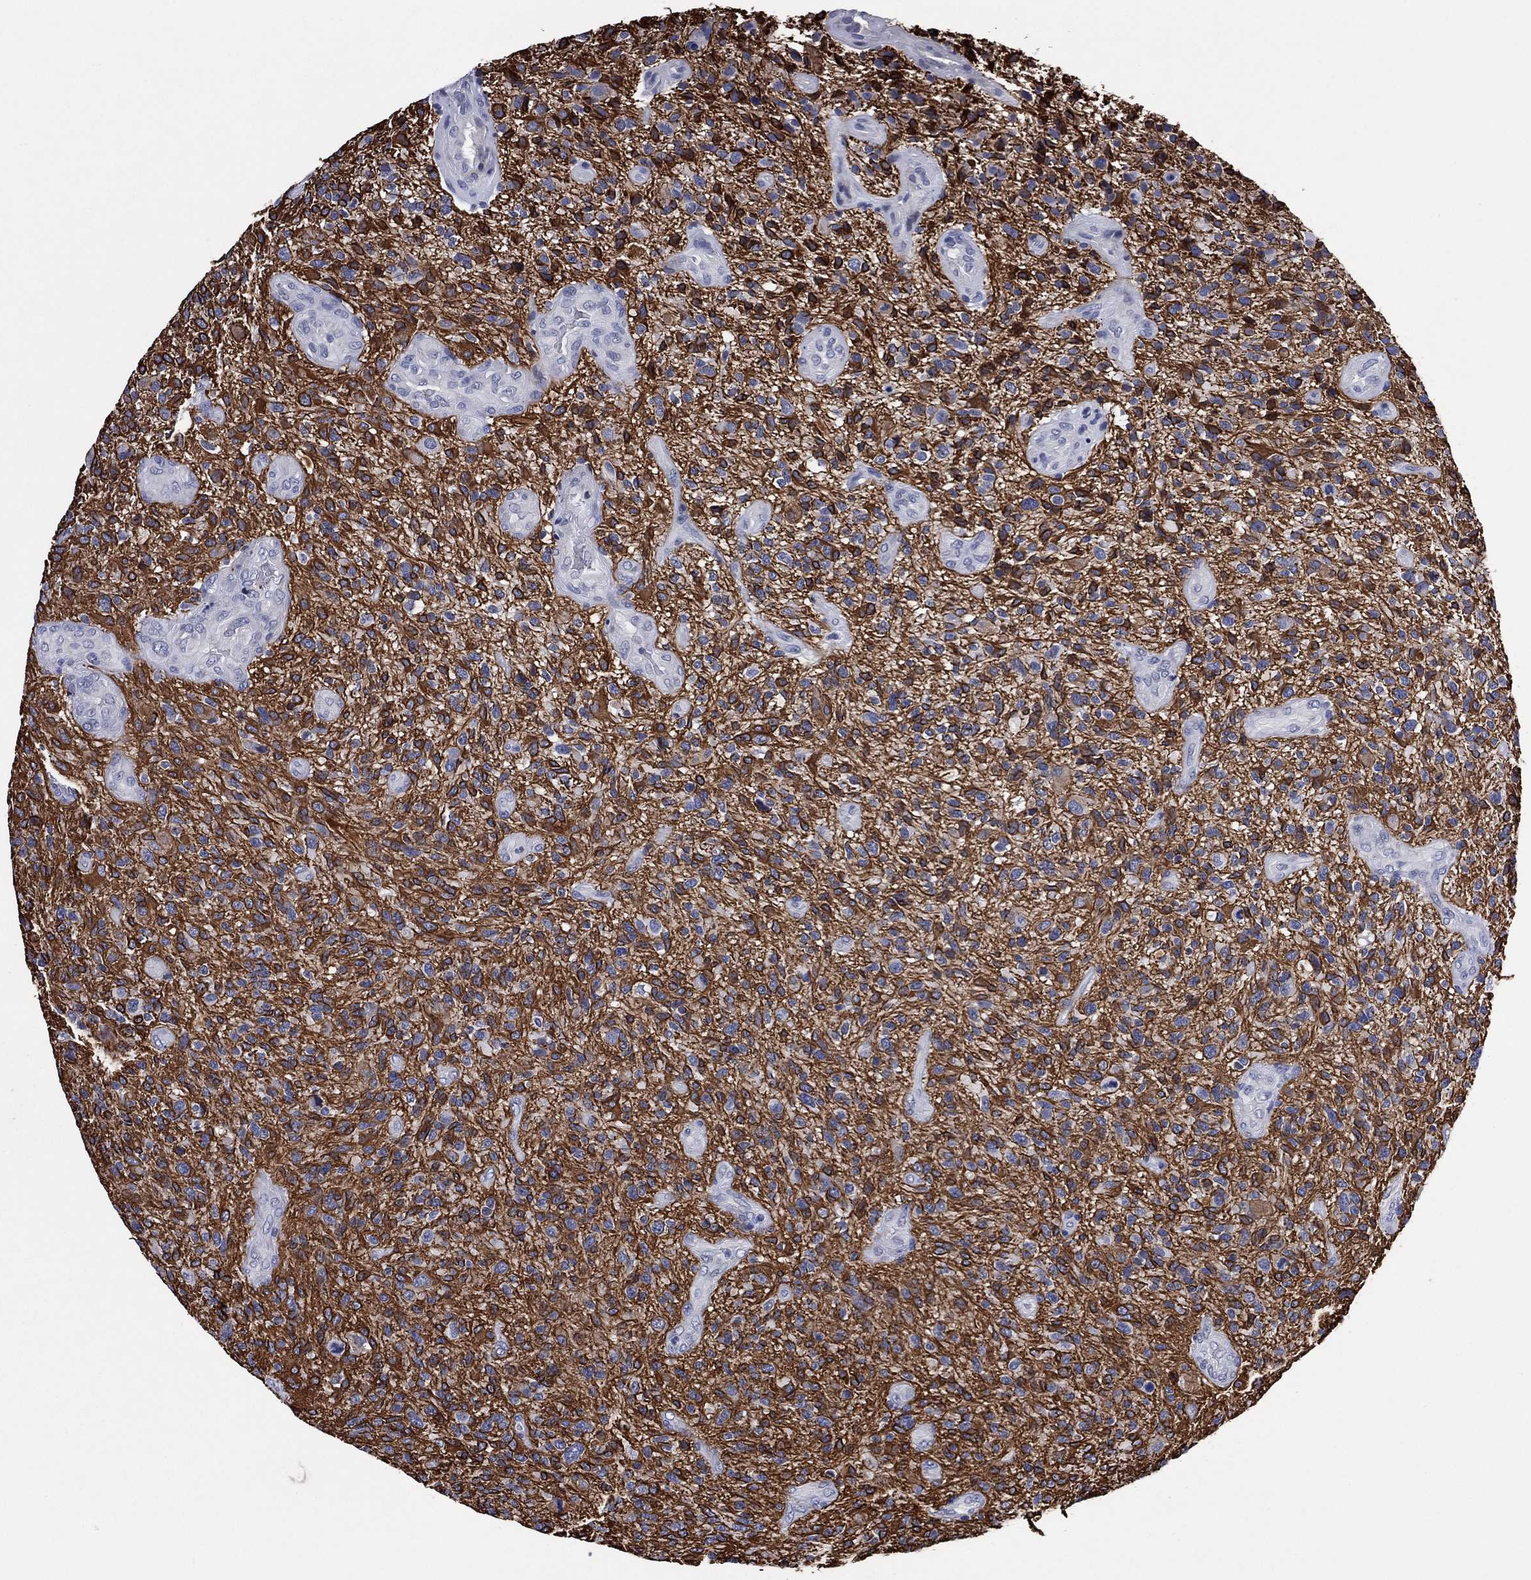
{"staining": {"intensity": "strong", "quantity": ">75%", "location": "cytoplasmic/membranous"}, "tissue": "glioma", "cell_type": "Tumor cells", "image_type": "cancer", "snomed": [{"axis": "morphology", "description": "Glioma, malignant, High grade"}, {"axis": "topography", "description": "Brain"}], "caption": "Immunohistochemical staining of high-grade glioma (malignant) exhibits high levels of strong cytoplasmic/membranous expression in approximately >75% of tumor cells.", "gene": "CLIP3", "patient": {"sex": "male", "age": 47}}